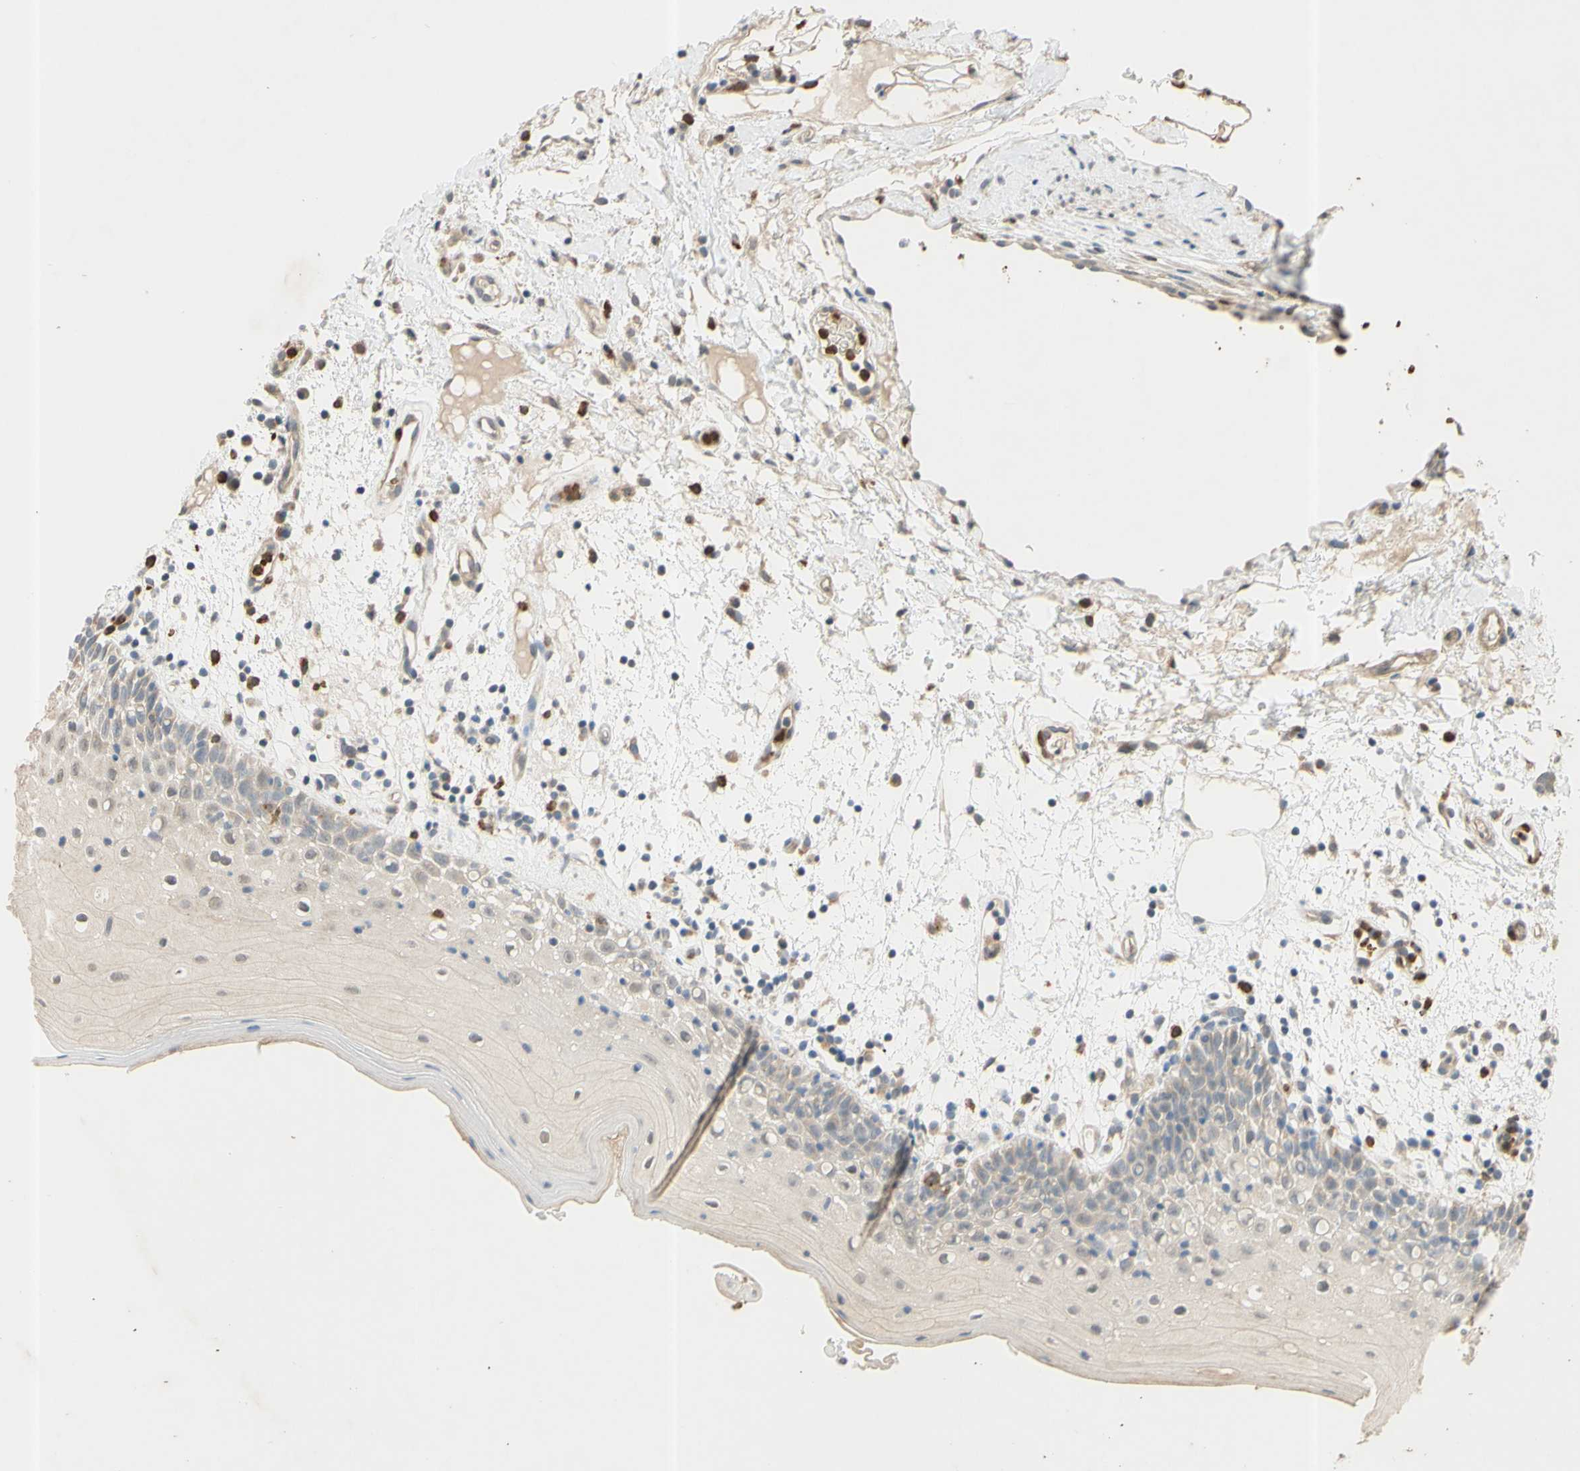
{"staining": {"intensity": "weak", "quantity": ">75%", "location": "cytoplasmic/membranous"}, "tissue": "oral mucosa", "cell_type": "Squamous epithelial cells", "image_type": "normal", "snomed": [{"axis": "morphology", "description": "Normal tissue, NOS"}, {"axis": "morphology", "description": "Squamous cell carcinoma, NOS"}, {"axis": "topography", "description": "Skeletal muscle"}, {"axis": "topography", "description": "Oral tissue"}], "caption": "Immunohistochemistry (IHC) of unremarkable human oral mucosa exhibits low levels of weak cytoplasmic/membranous staining in about >75% of squamous epithelial cells.", "gene": "GATA1", "patient": {"sex": "male", "age": 71}}